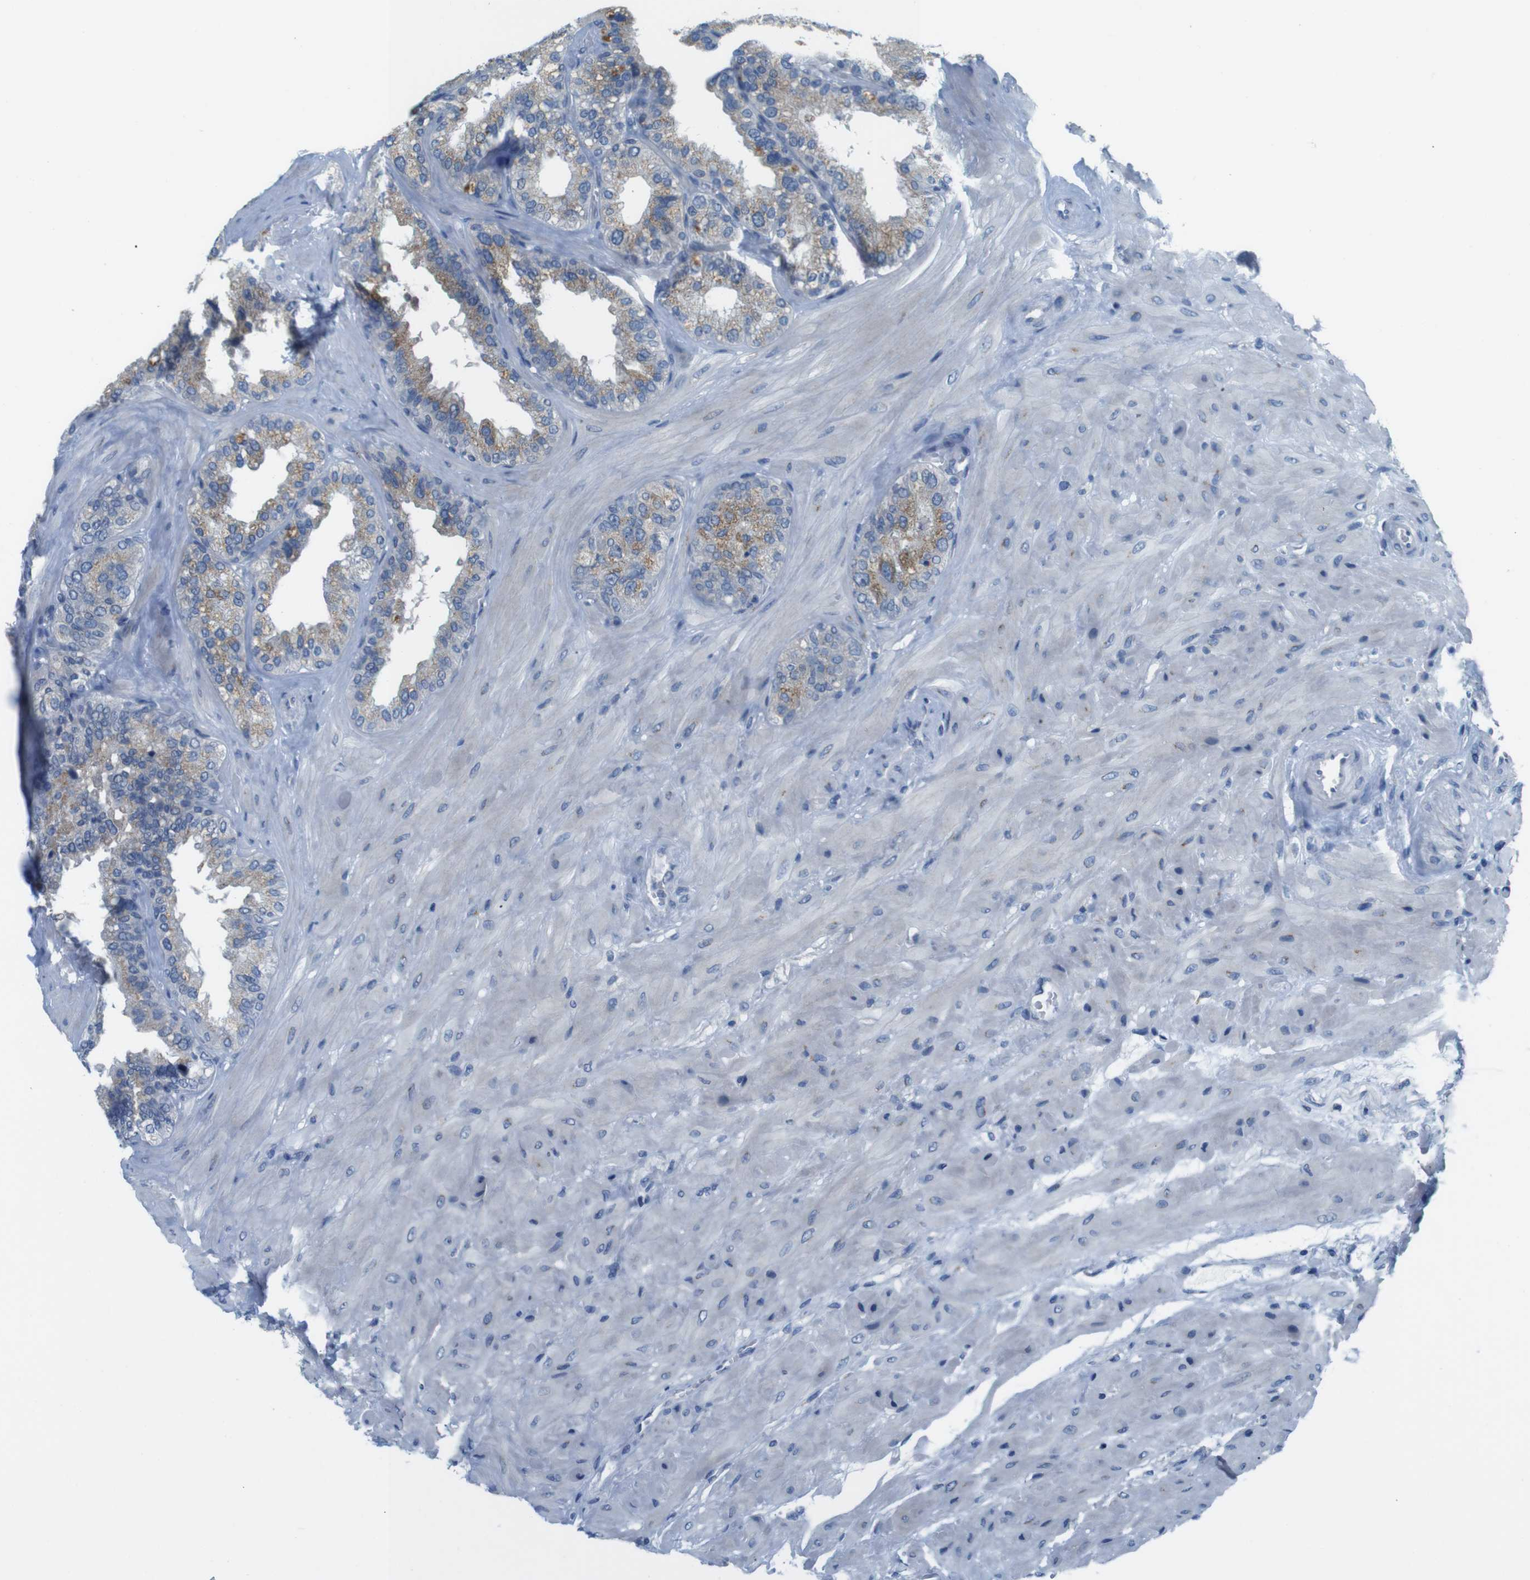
{"staining": {"intensity": "weak", "quantity": ">75%", "location": "cytoplasmic/membranous"}, "tissue": "seminal vesicle", "cell_type": "Glandular cells", "image_type": "normal", "snomed": [{"axis": "morphology", "description": "Normal tissue, NOS"}, {"axis": "topography", "description": "Prostate"}, {"axis": "topography", "description": "Seminal veicle"}], "caption": "This is a photomicrograph of IHC staining of benign seminal vesicle, which shows weak expression in the cytoplasmic/membranous of glandular cells.", "gene": "GOLGA2", "patient": {"sex": "male", "age": 51}}